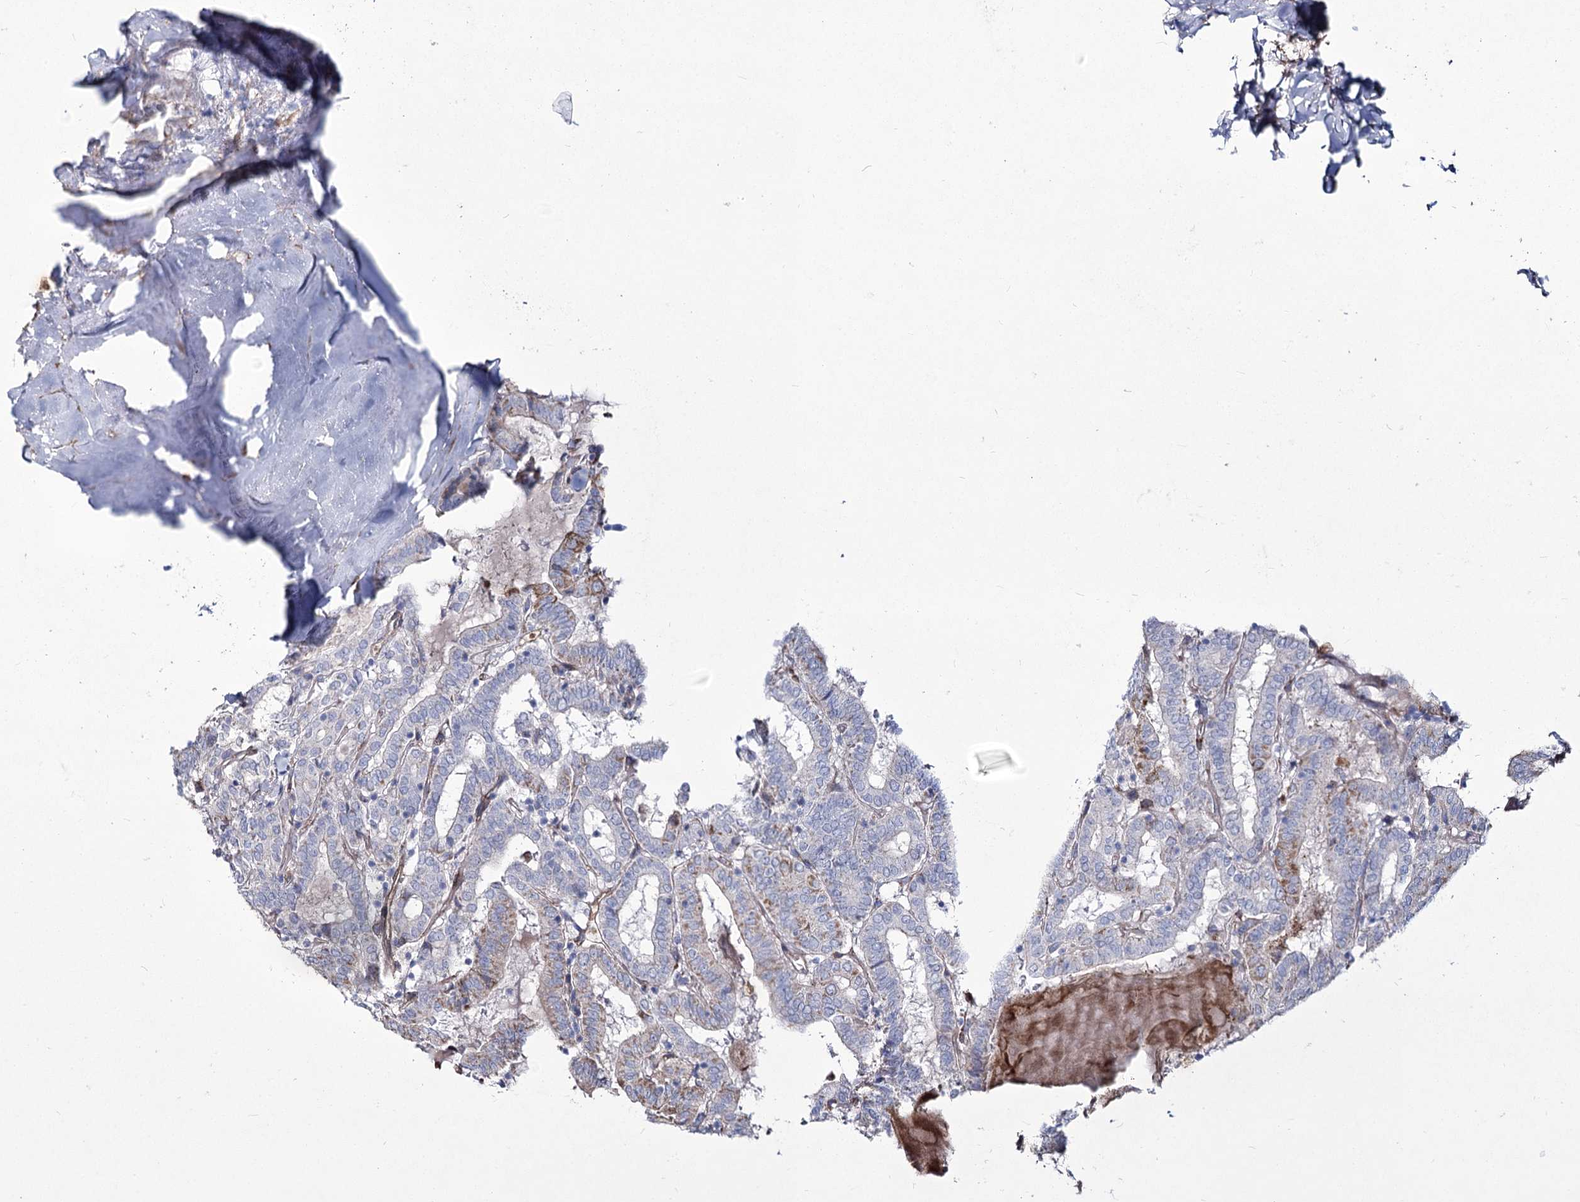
{"staining": {"intensity": "moderate", "quantity": "<25%", "location": "cytoplasmic/membranous"}, "tissue": "thyroid cancer", "cell_type": "Tumor cells", "image_type": "cancer", "snomed": [{"axis": "morphology", "description": "Papillary adenocarcinoma, NOS"}, {"axis": "topography", "description": "Thyroid gland"}], "caption": "Immunohistochemical staining of human thyroid cancer (papillary adenocarcinoma) reveals low levels of moderate cytoplasmic/membranous protein staining in approximately <25% of tumor cells. The staining was performed using DAB (3,3'-diaminobenzidine), with brown indicating positive protein expression. Nuclei are stained blue with hematoxylin.", "gene": "ME3", "patient": {"sex": "female", "age": 72}}